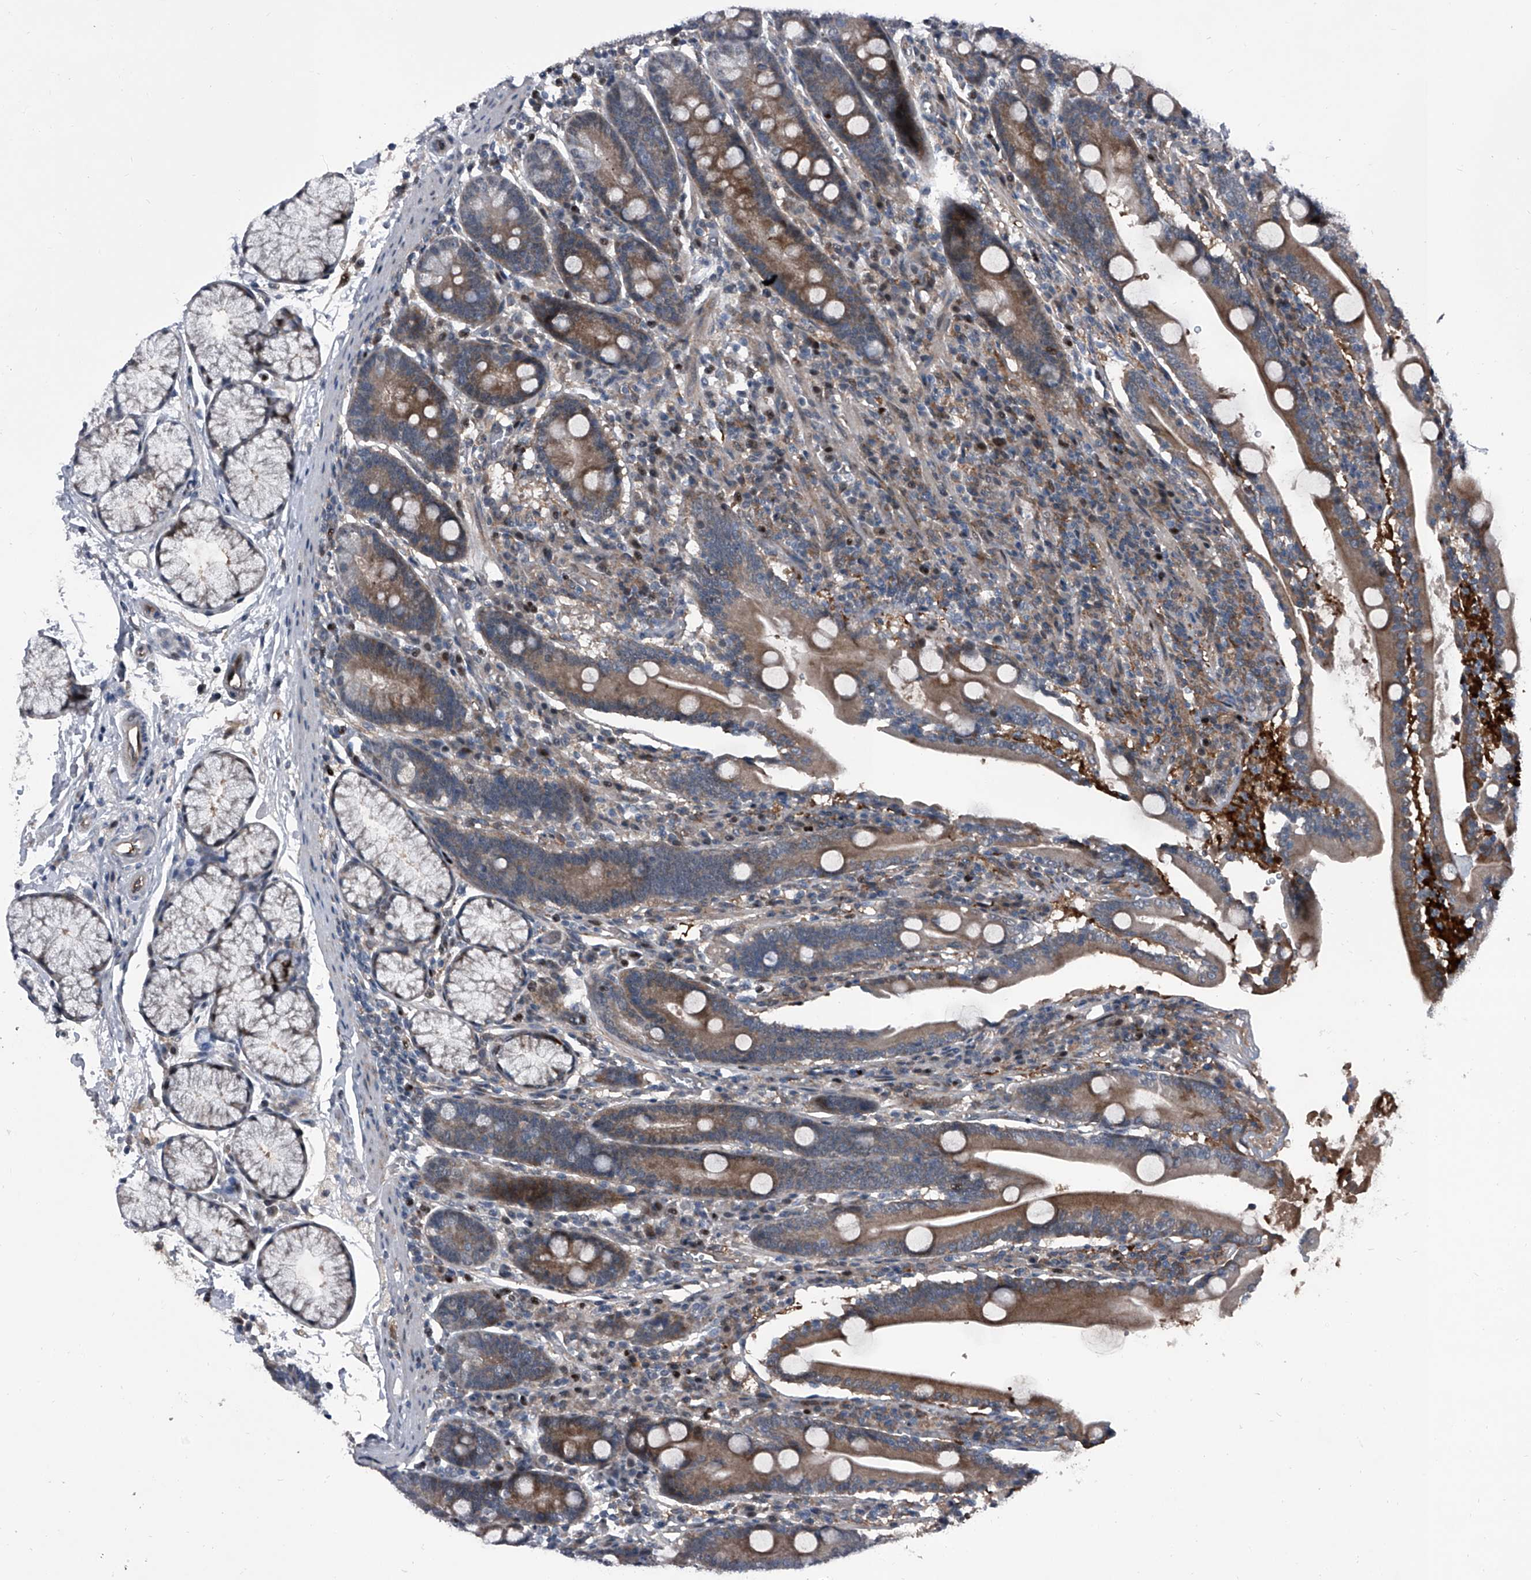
{"staining": {"intensity": "moderate", "quantity": "25%-75%", "location": "cytoplasmic/membranous"}, "tissue": "duodenum", "cell_type": "Glandular cells", "image_type": "normal", "snomed": [{"axis": "morphology", "description": "Normal tissue, NOS"}, {"axis": "topography", "description": "Duodenum"}], "caption": "Protein staining of unremarkable duodenum displays moderate cytoplasmic/membranous expression in about 25%-75% of glandular cells. Using DAB (brown) and hematoxylin (blue) stains, captured at high magnification using brightfield microscopy.", "gene": "ELK4", "patient": {"sex": "male", "age": 35}}